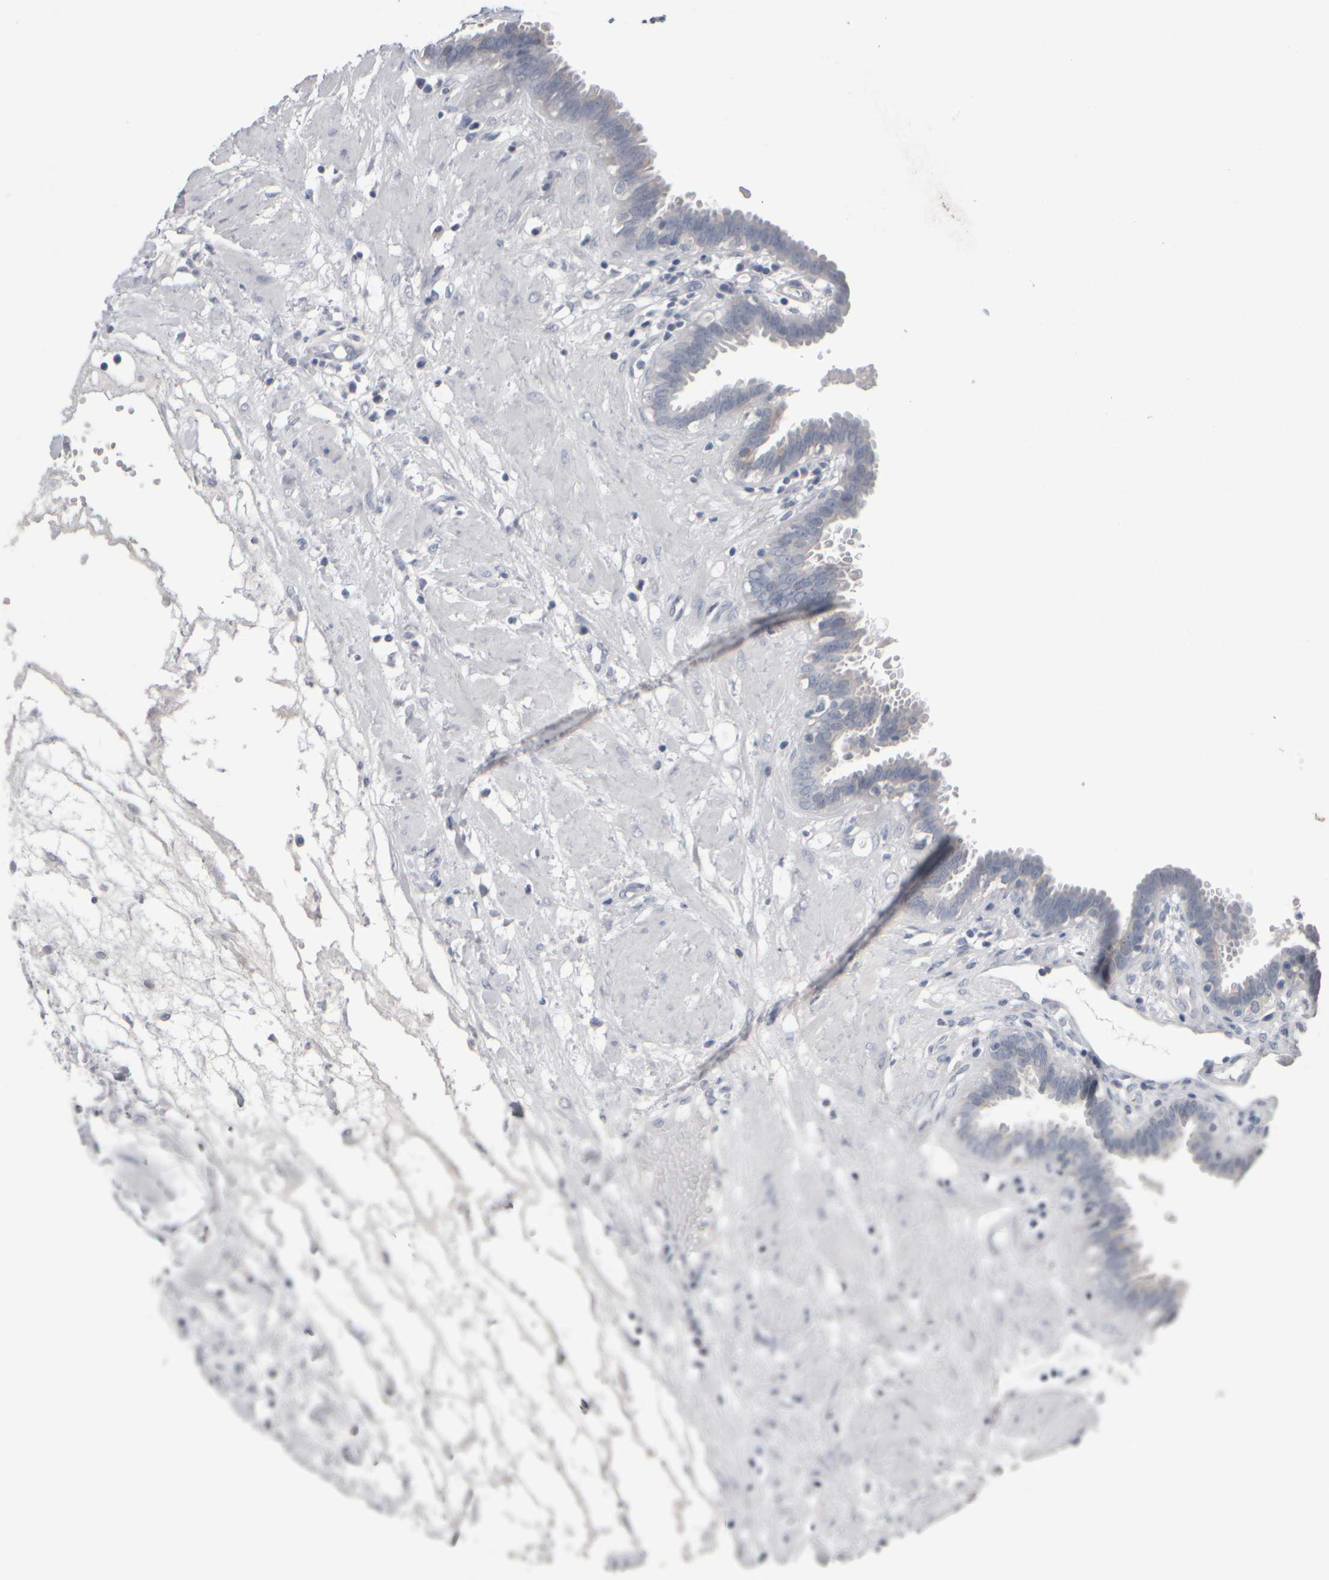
{"staining": {"intensity": "weak", "quantity": "25%-75%", "location": "cytoplasmic/membranous"}, "tissue": "fallopian tube", "cell_type": "Glandular cells", "image_type": "normal", "snomed": [{"axis": "morphology", "description": "Normal tissue, NOS"}, {"axis": "topography", "description": "Fallopian tube"}, {"axis": "topography", "description": "Placenta"}], "caption": "Benign fallopian tube was stained to show a protein in brown. There is low levels of weak cytoplasmic/membranous expression in about 25%-75% of glandular cells. The protein of interest is shown in brown color, while the nuclei are stained blue.", "gene": "EPHX2", "patient": {"sex": "female", "age": 32}}